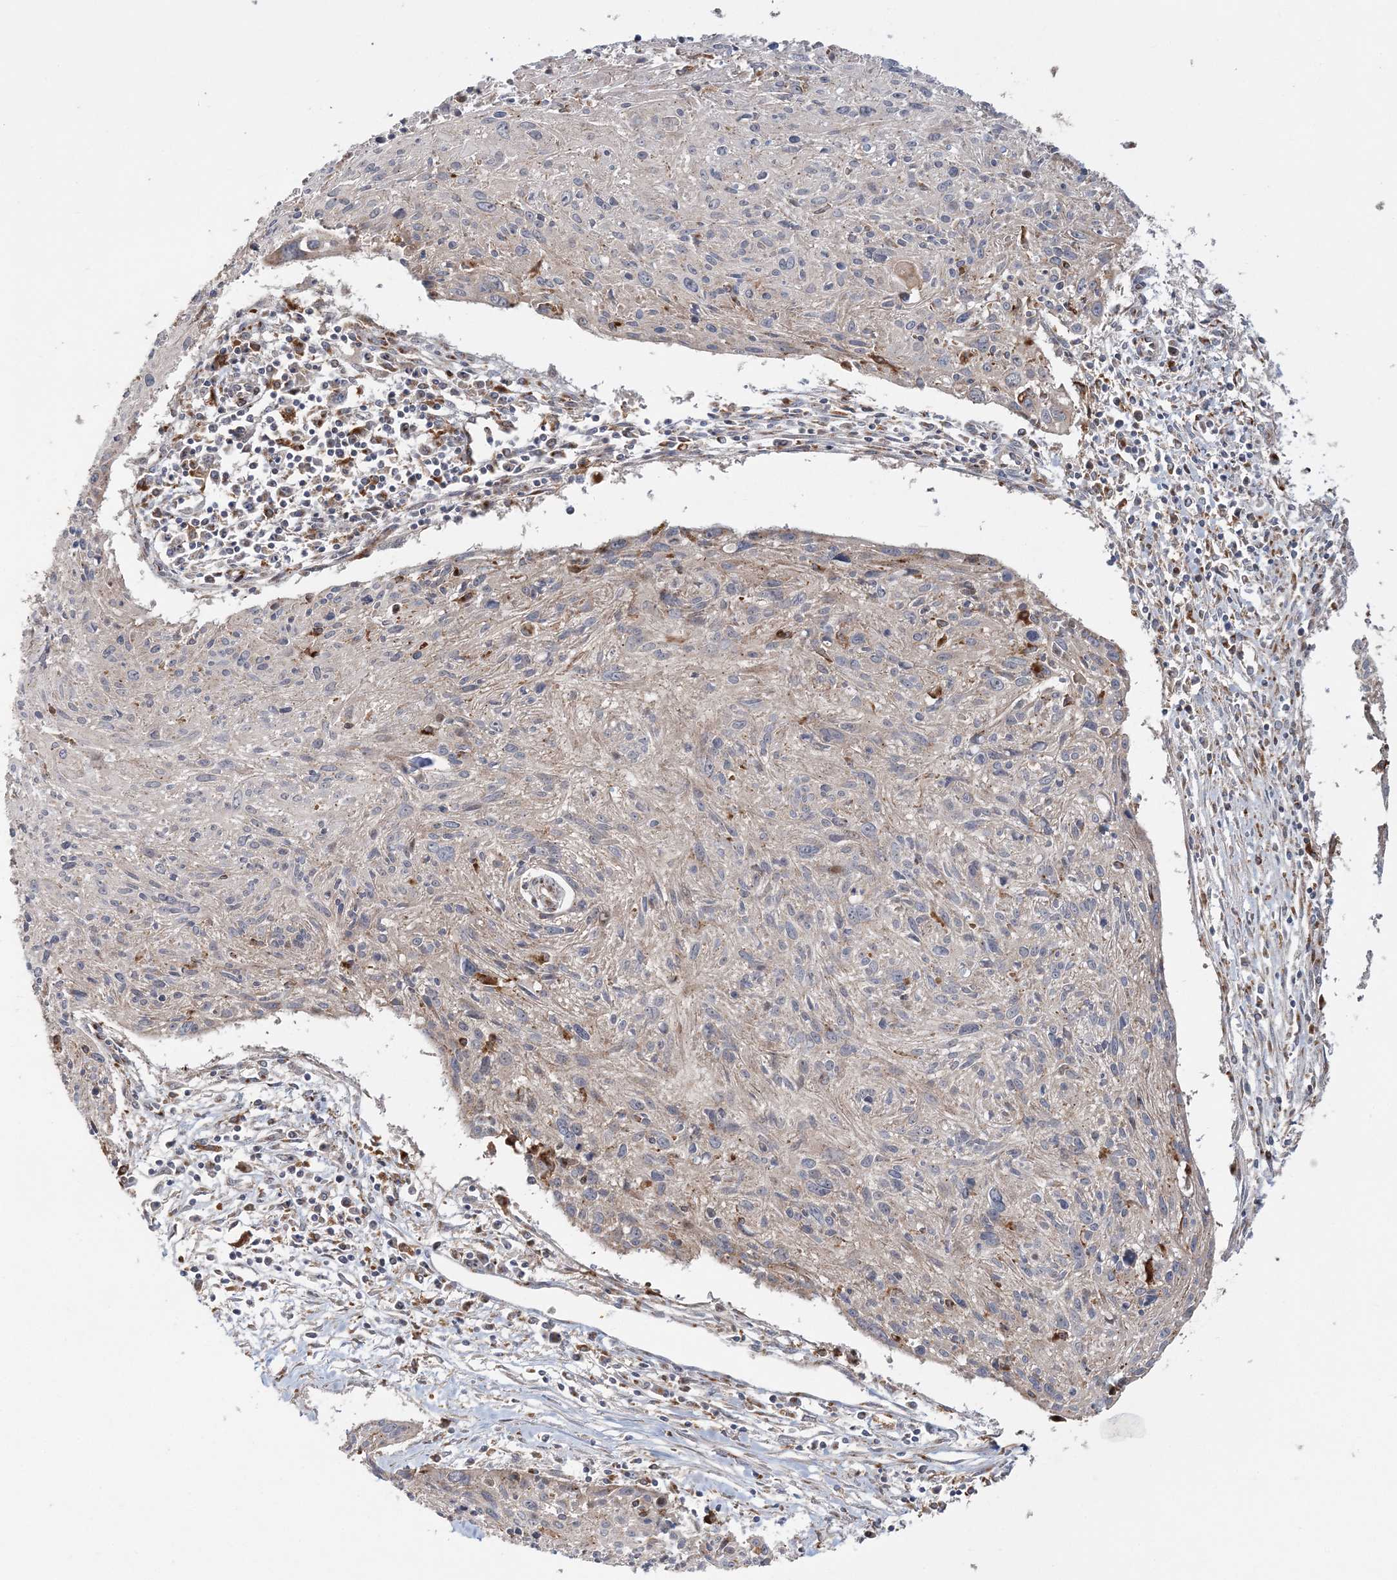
{"staining": {"intensity": "negative", "quantity": "none", "location": "none"}, "tissue": "cervical cancer", "cell_type": "Tumor cells", "image_type": "cancer", "snomed": [{"axis": "morphology", "description": "Squamous cell carcinoma, NOS"}, {"axis": "topography", "description": "Cervix"}], "caption": "This is an immunohistochemistry photomicrograph of human squamous cell carcinoma (cervical). There is no positivity in tumor cells.", "gene": "ABCC3", "patient": {"sex": "female", "age": 51}}